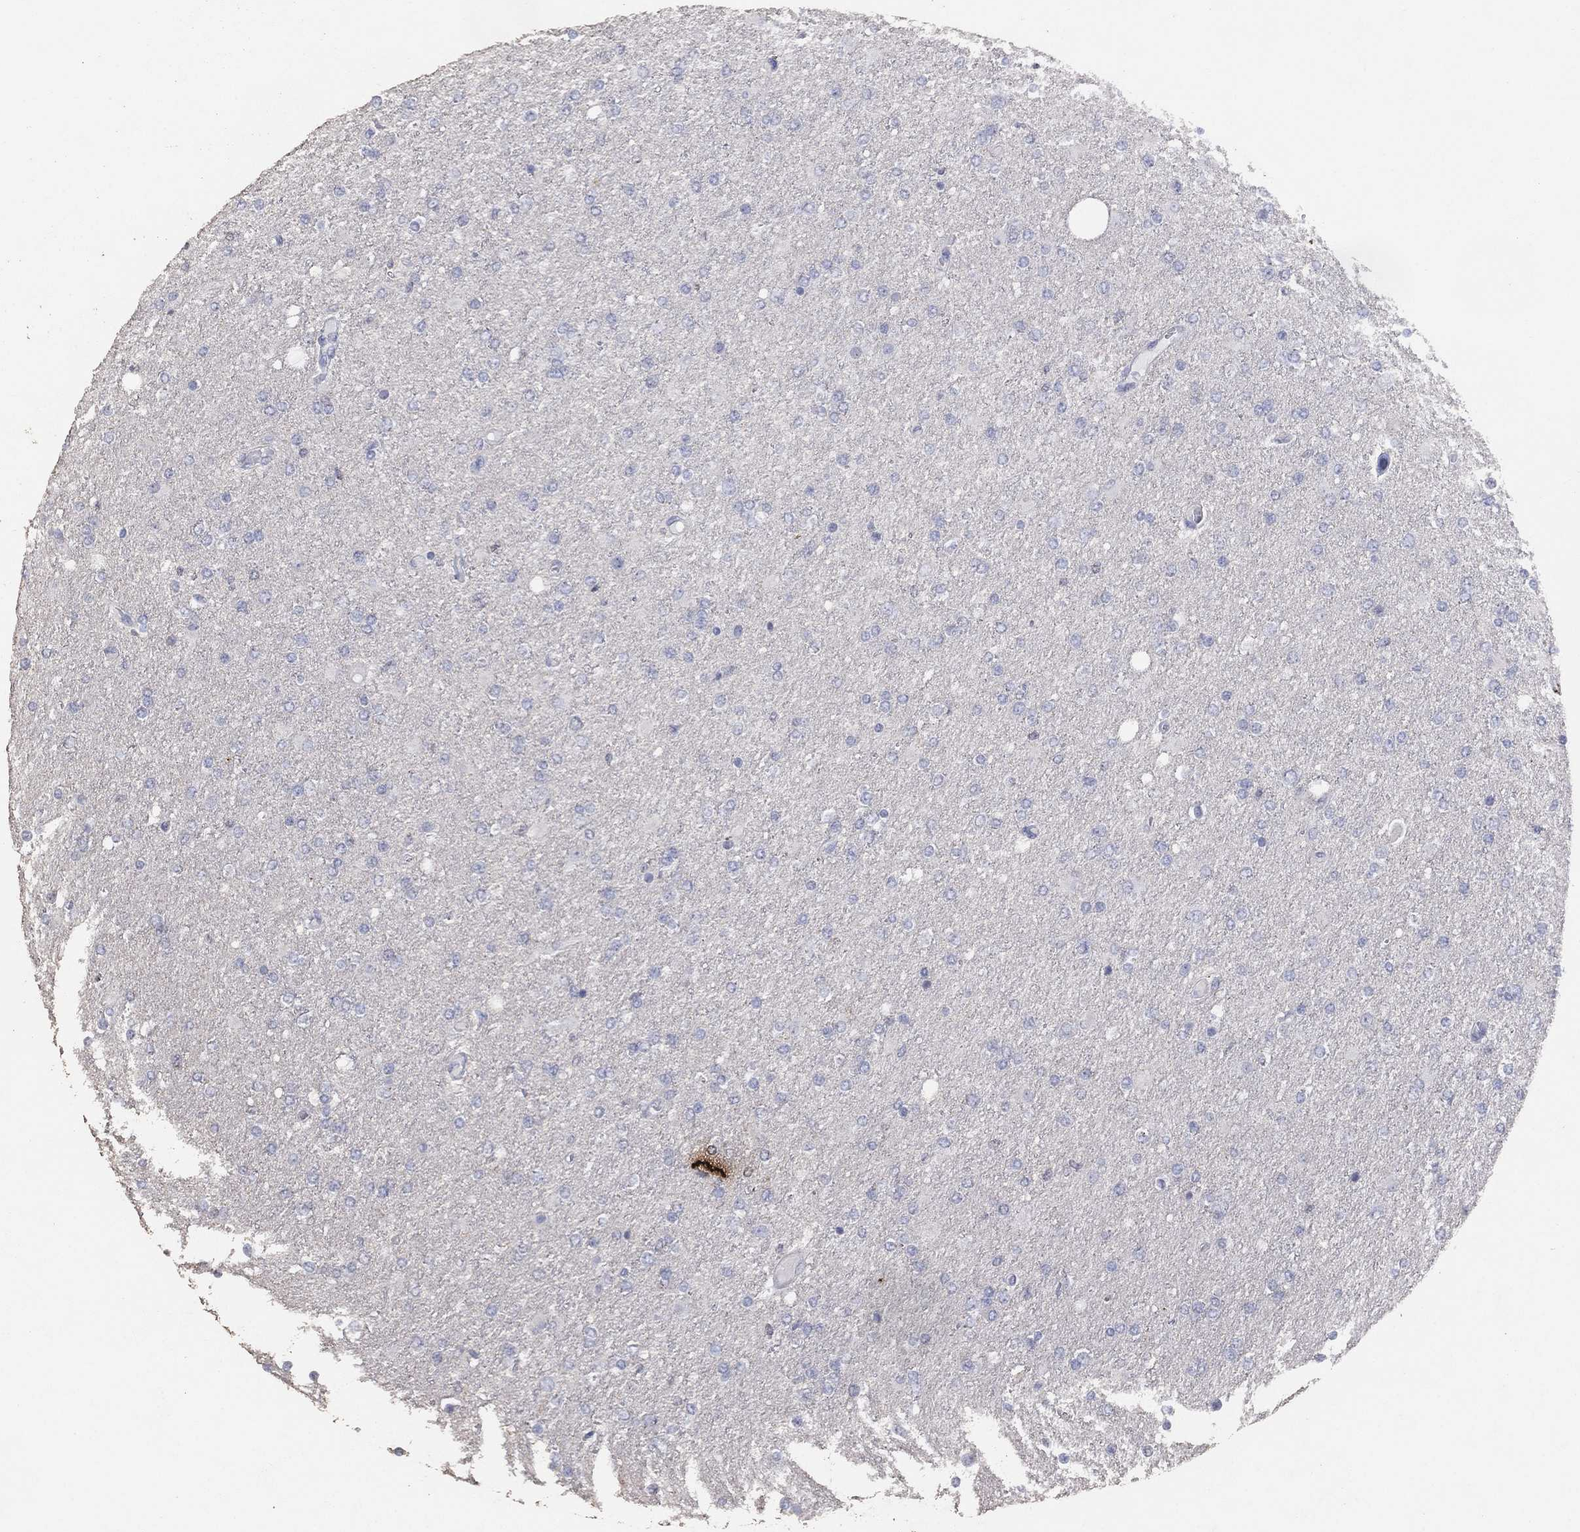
{"staining": {"intensity": "negative", "quantity": "none", "location": "none"}, "tissue": "glioma", "cell_type": "Tumor cells", "image_type": "cancer", "snomed": [{"axis": "morphology", "description": "Glioma, malignant, High grade"}, {"axis": "topography", "description": "Cerebral cortex"}], "caption": "Tumor cells are negative for brown protein staining in malignant glioma (high-grade).", "gene": "ADPRHL1", "patient": {"sex": "male", "age": 70}}